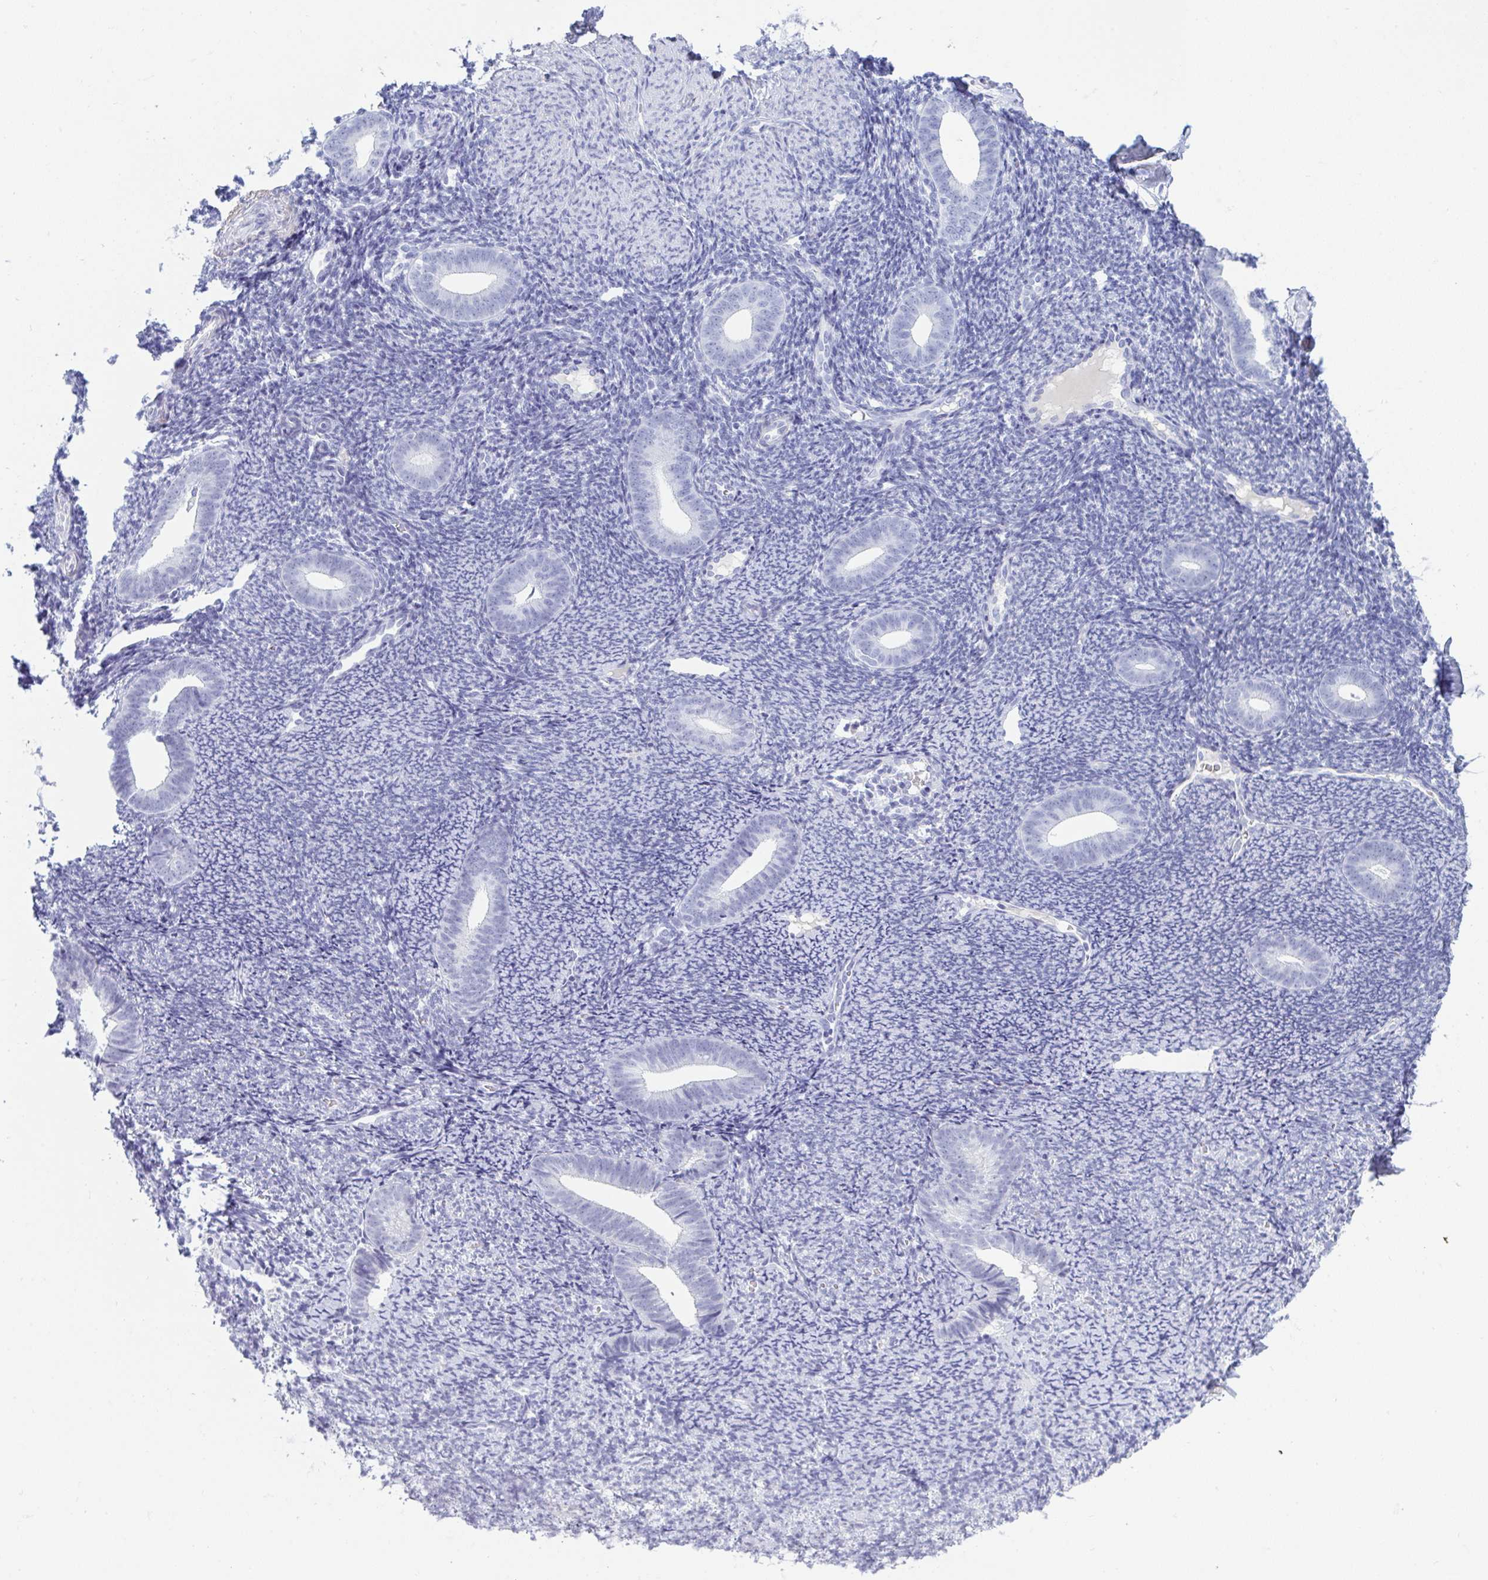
{"staining": {"intensity": "negative", "quantity": "none", "location": "none"}, "tissue": "endometrium", "cell_type": "Cells in endometrial stroma", "image_type": "normal", "snomed": [{"axis": "morphology", "description": "Normal tissue, NOS"}, {"axis": "topography", "description": "Endometrium"}], "caption": "High power microscopy photomicrograph of an immunohistochemistry image of unremarkable endometrium, revealing no significant positivity in cells in endometrial stroma.", "gene": "PRDM9", "patient": {"sex": "female", "age": 39}}